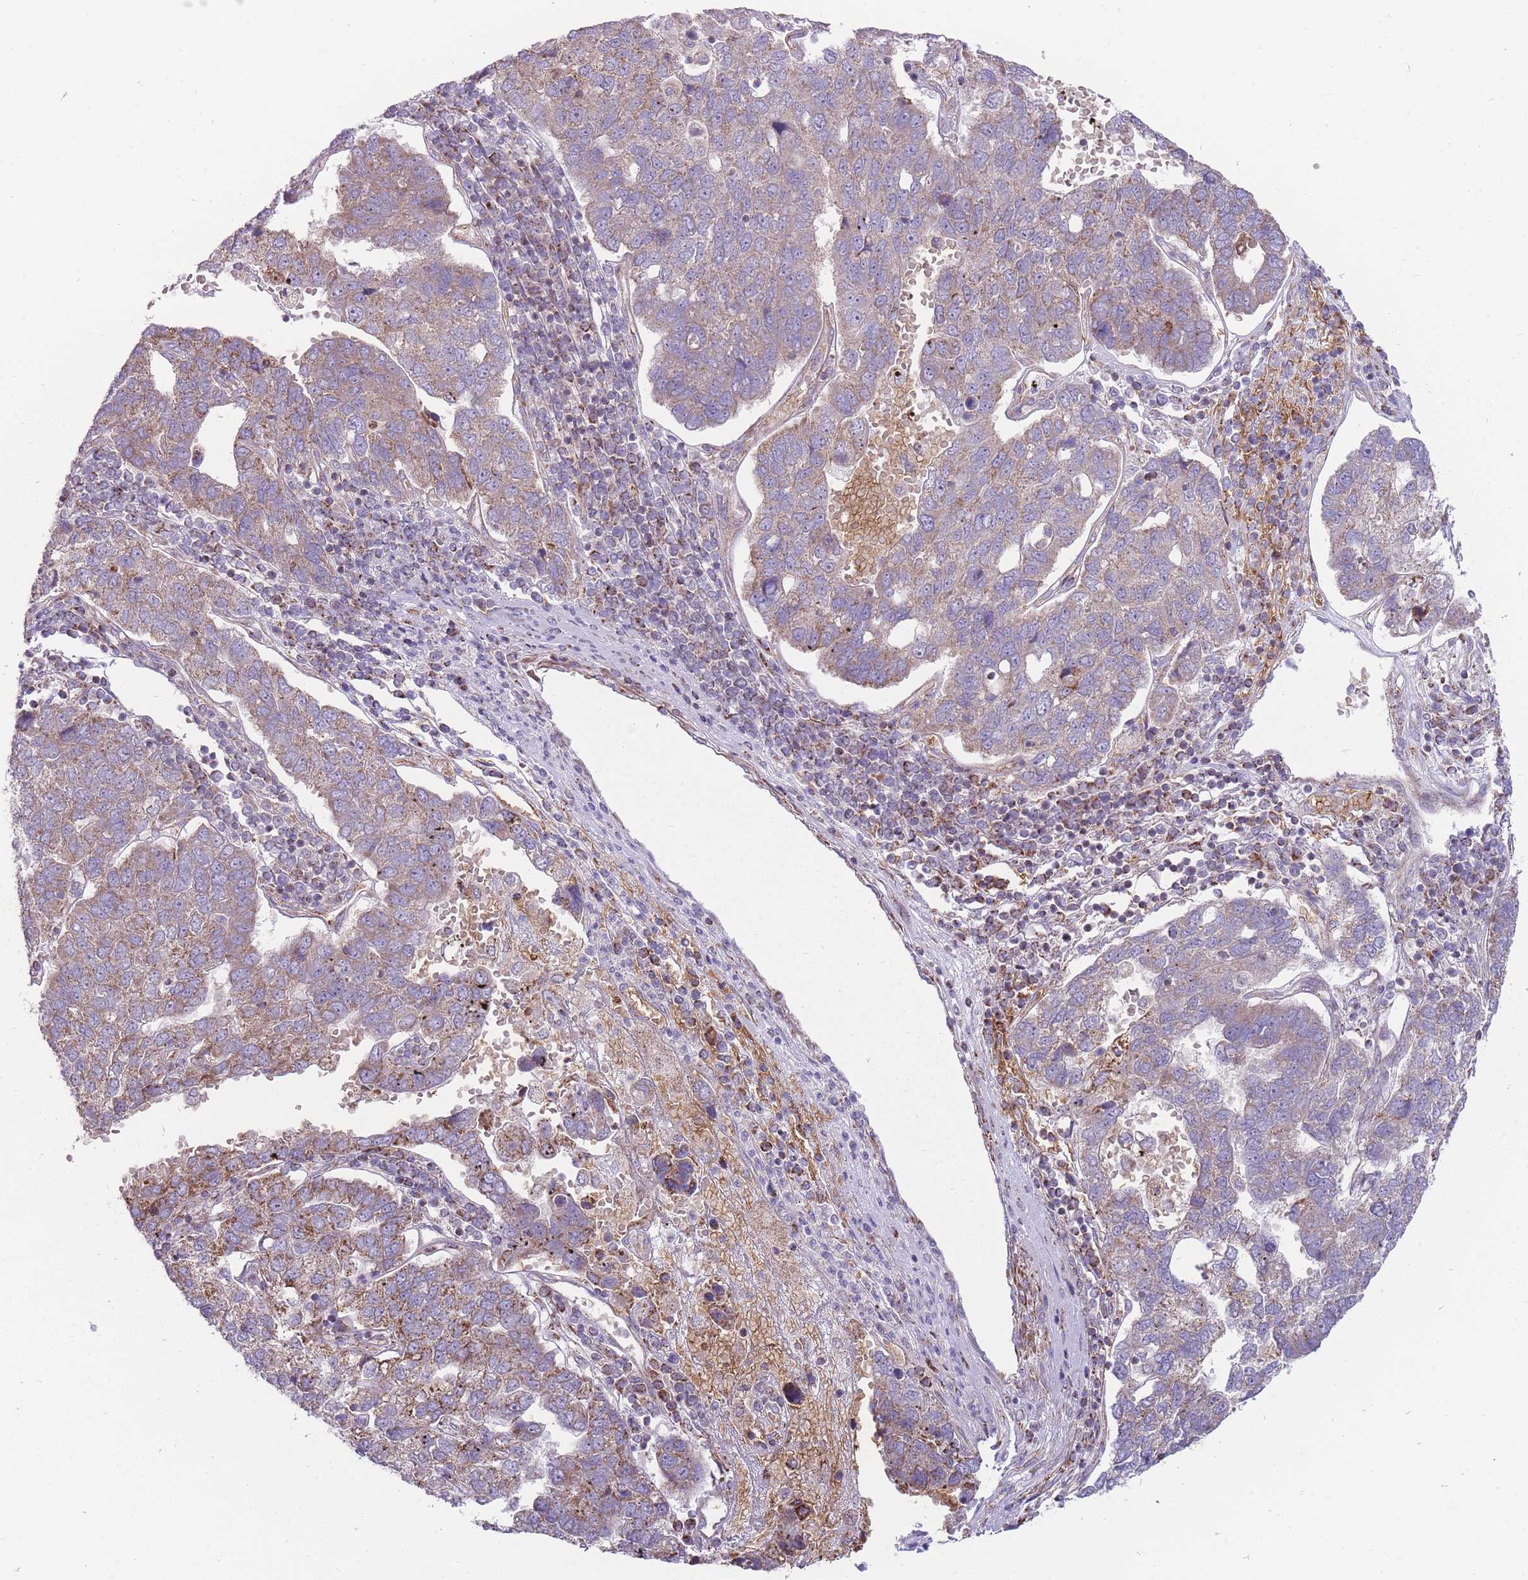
{"staining": {"intensity": "moderate", "quantity": "25%-75%", "location": "cytoplasmic/membranous"}, "tissue": "pancreatic cancer", "cell_type": "Tumor cells", "image_type": "cancer", "snomed": [{"axis": "morphology", "description": "Adenocarcinoma, NOS"}, {"axis": "topography", "description": "Pancreas"}], "caption": "Human pancreatic cancer (adenocarcinoma) stained for a protein (brown) shows moderate cytoplasmic/membranous positive positivity in about 25%-75% of tumor cells.", "gene": "ANKRD10", "patient": {"sex": "female", "age": 61}}